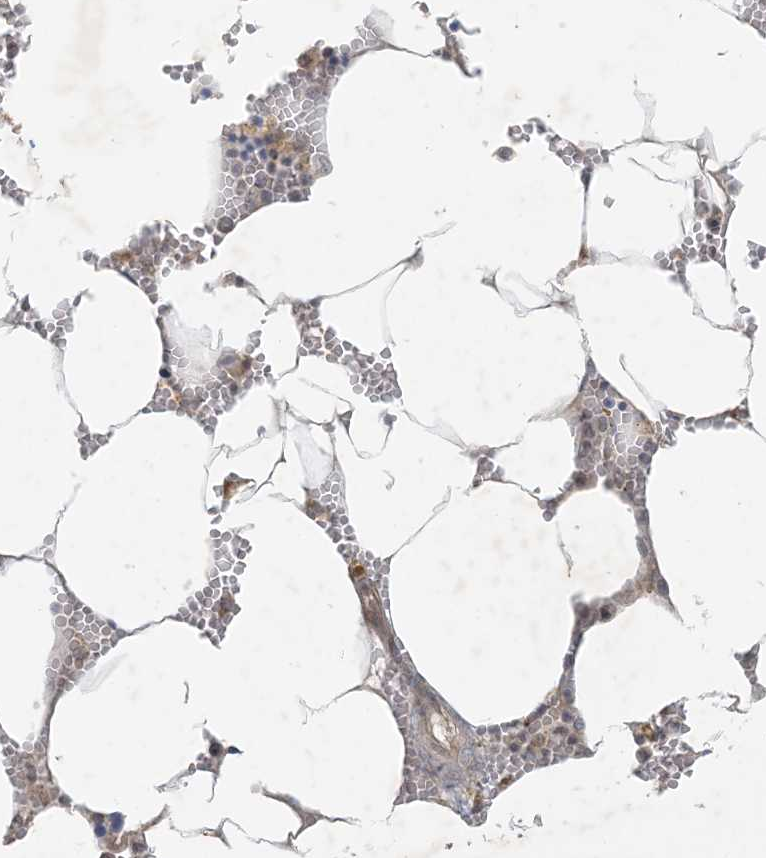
{"staining": {"intensity": "moderate", "quantity": "25%-75%", "location": "cytoplasmic/membranous,nuclear"}, "tissue": "bone marrow", "cell_type": "Hematopoietic cells", "image_type": "normal", "snomed": [{"axis": "morphology", "description": "Normal tissue, NOS"}, {"axis": "topography", "description": "Bone marrow"}], "caption": "The photomicrograph displays a brown stain indicating the presence of a protein in the cytoplasmic/membranous,nuclear of hematopoietic cells in bone marrow.", "gene": "BCORL1", "patient": {"sex": "male", "age": 70}}